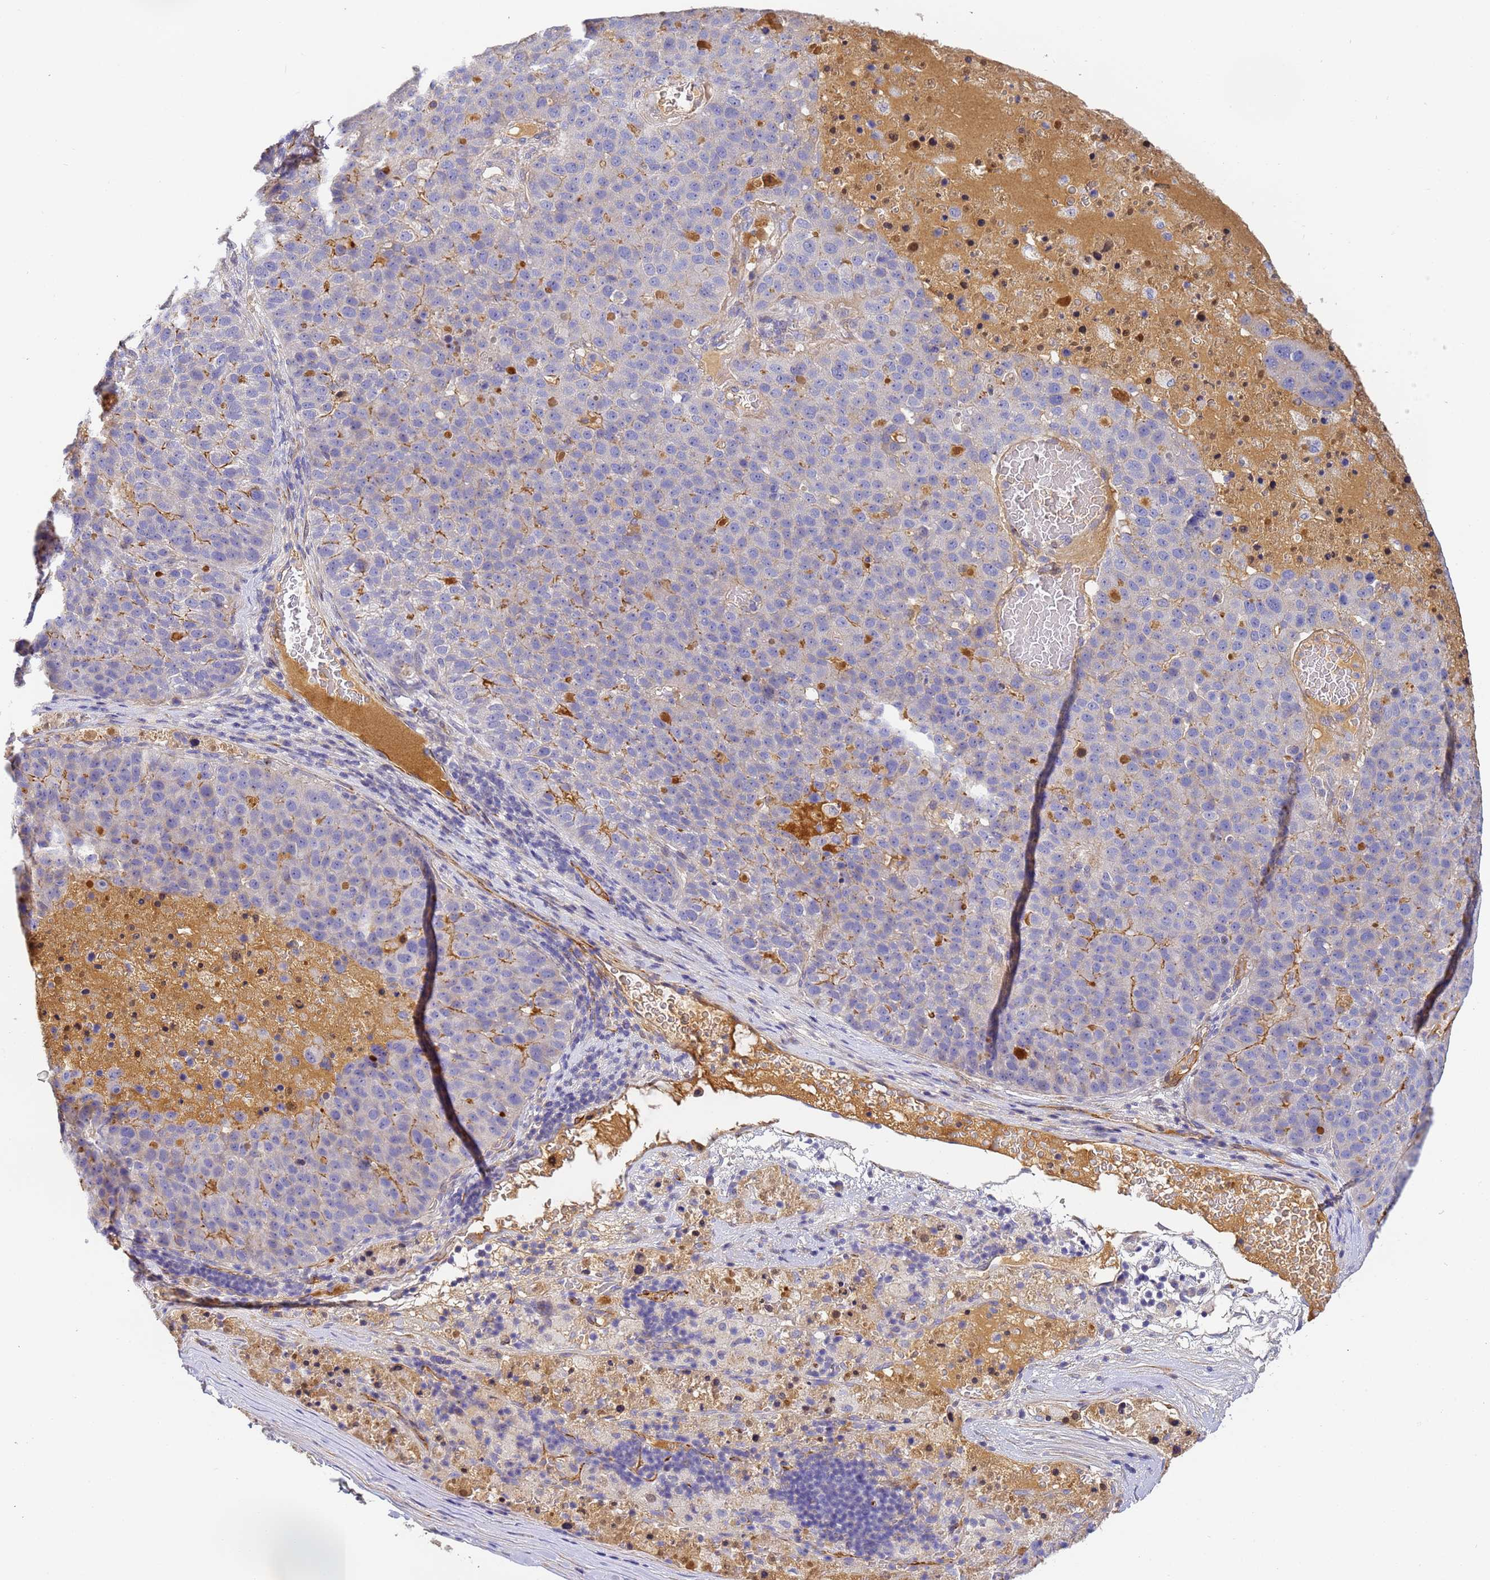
{"staining": {"intensity": "weak", "quantity": "<25%", "location": "cytoplasmic/membranous"}, "tissue": "pancreatic cancer", "cell_type": "Tumor cells", "image_type": "cancer", "snomed": [{"axis": "morphology", "description": "Adenocarcinoma, NOS"}, {"axis": "topography", "description": "Pancreas"}], "caption": "IHC micrograph of human pancreatic adenocarcinoma stained for a protein (brown), which exhibits no staining in tumor cells.", "gene": "CFH", "patient": {"sex": "female", "age": 61}}